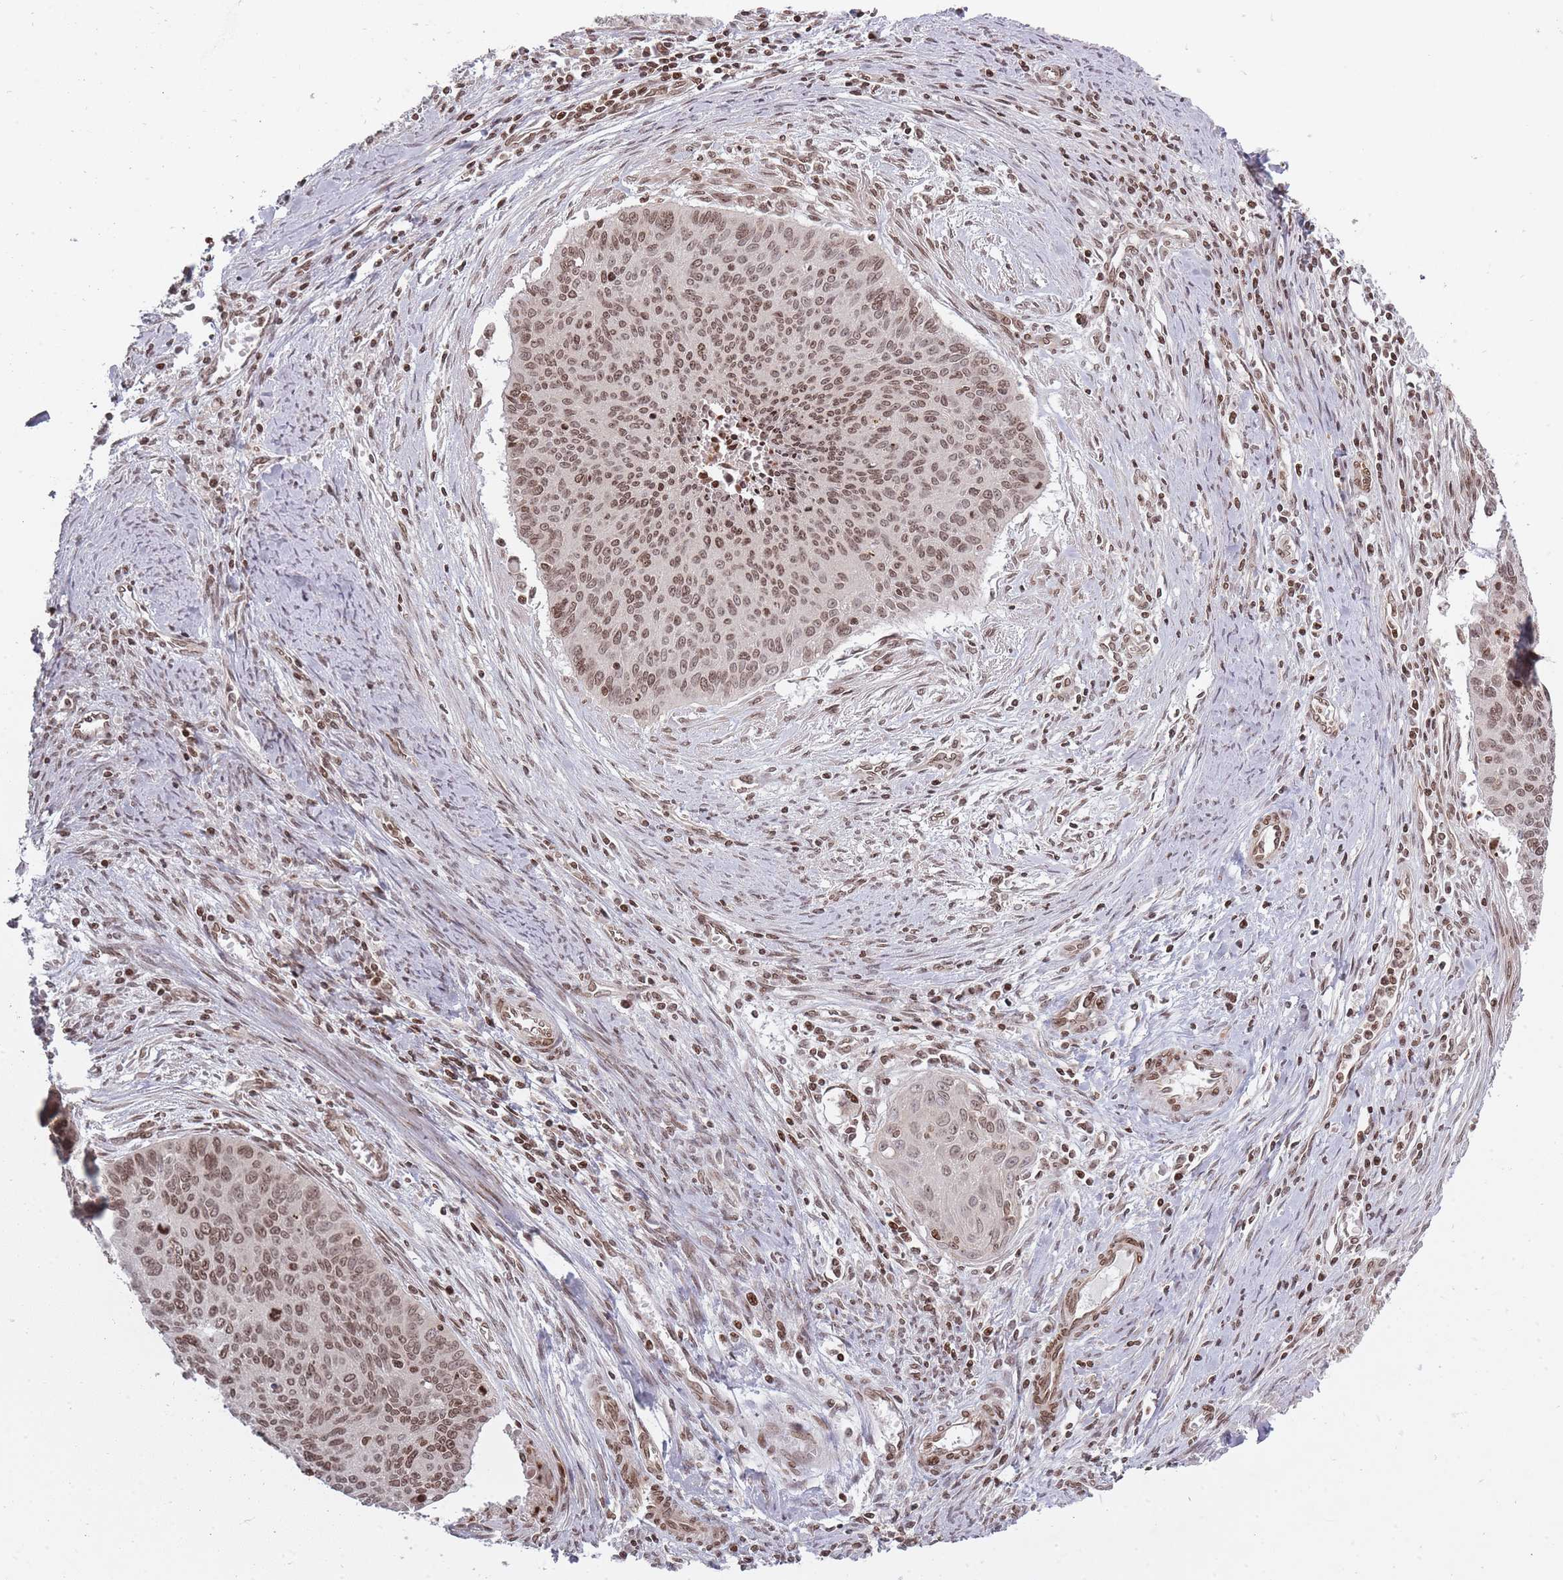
{"staining": {"intensity": "moderate", "quantity": ">75%", "location": "nuclear"}, "tissue": "cervical cancer", "cell_type": "Tumor cells", "image_type": "cancer", "snomed": [{"axis": "morphology", "description": "Squamous cell carcinoma, NOS"}, {"axis": "topography", "description": "Cervix"}], "caption": "Protein positivity by immunohistochemistry shows moderate nuclear staining in about >75% of tumor cells in cervical cancer.", "gene": "TMC6", "patient": {"sex": "female", "age": 55}}